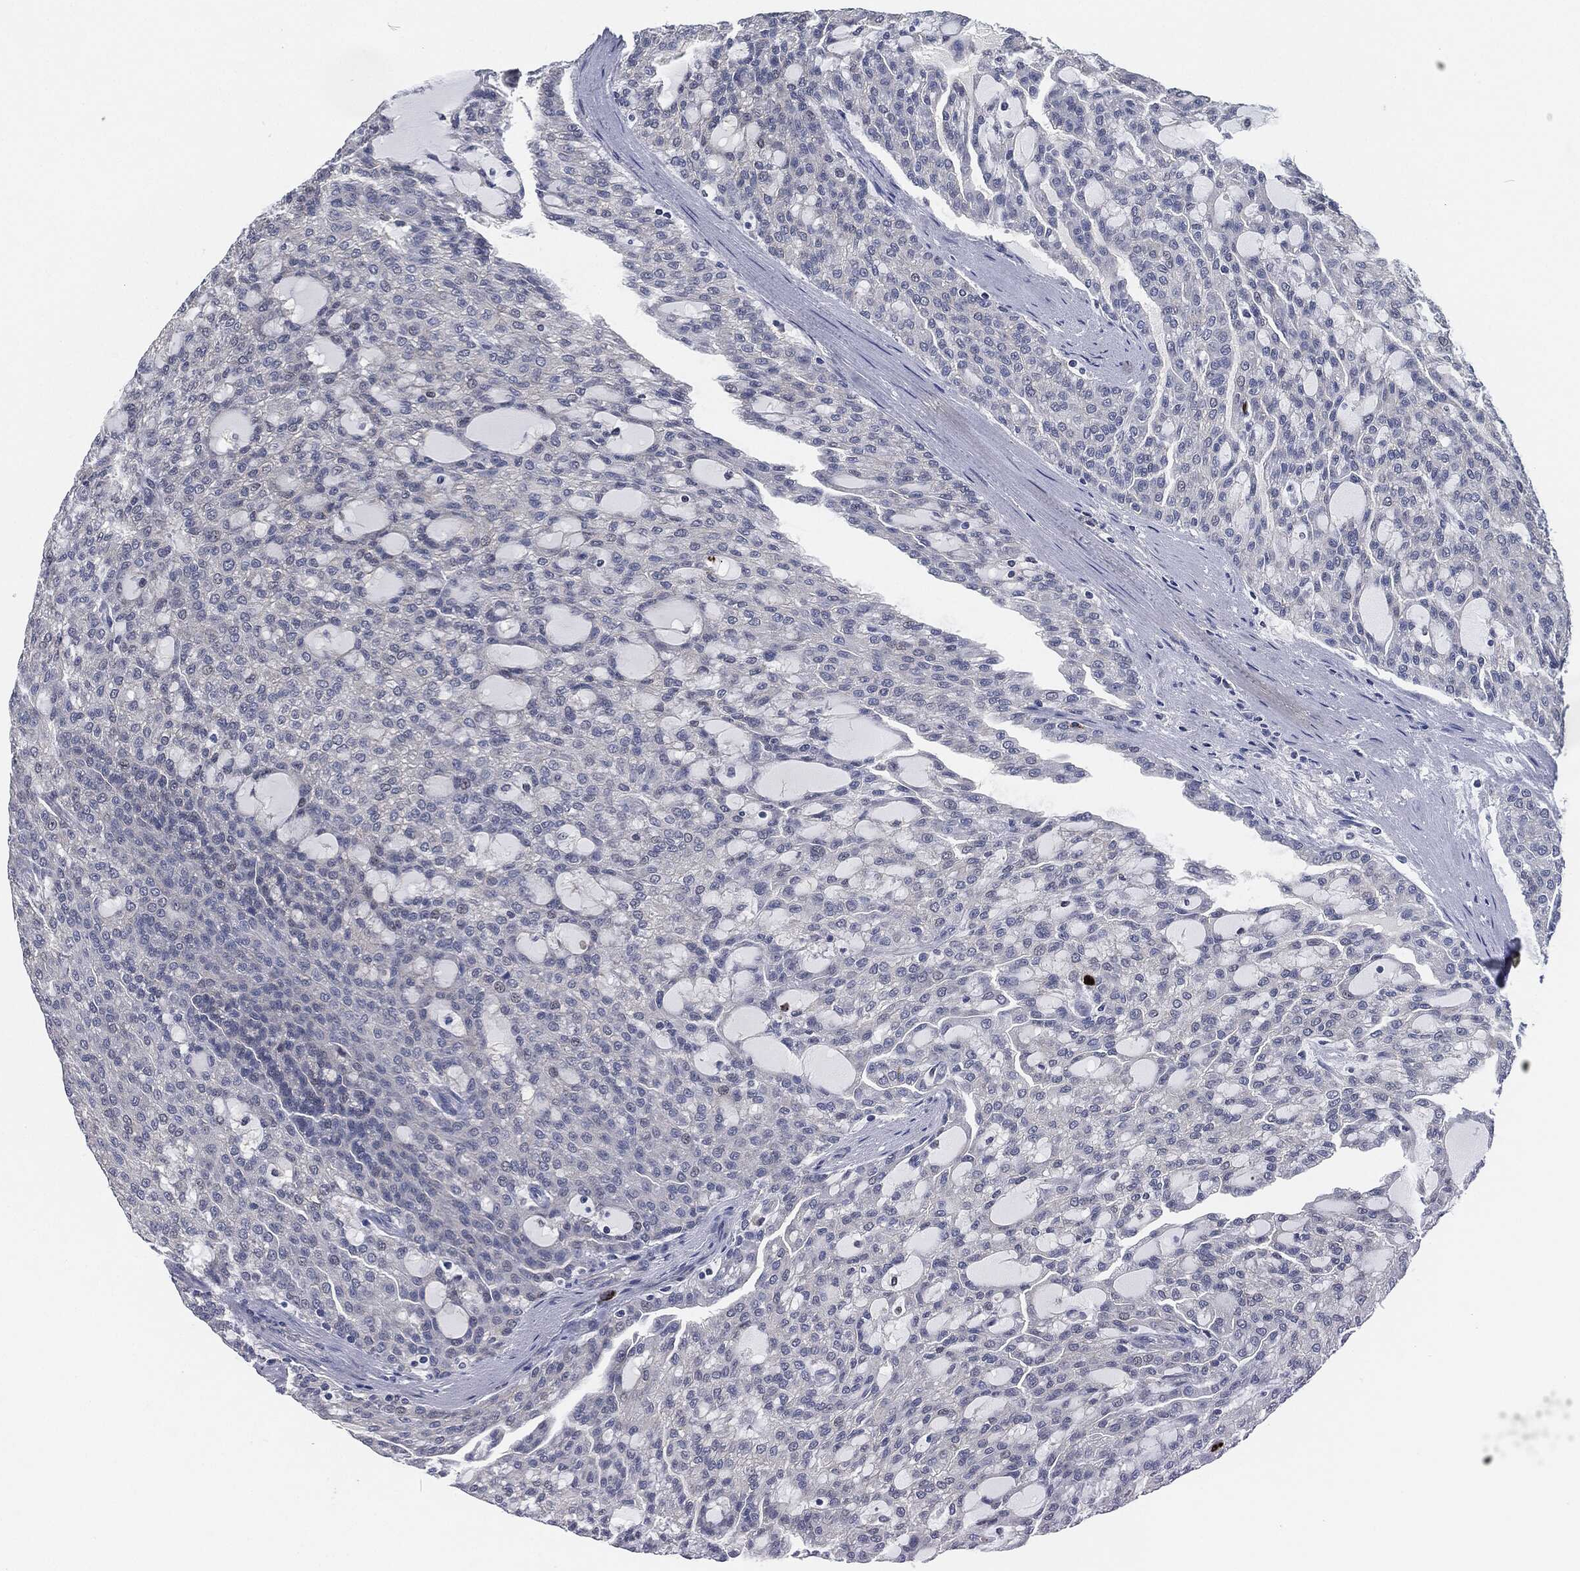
{"staining": {"intensity": "negative", "quantity": "none", "location": "none"}, "tissue": "renal cancer", "cell_type": "Tumor cells", "image_type": "cancer", "snomed": [{"axis": "morphology", "description": "Adenocarcinoma, NOS"}, {"axis": "topography", "description": "Kidney"}], "caption": "Immunohistochemical staining of human renal cancer reveals no significant expression in tumor cells.", "gene": "MPO", "patient": {"sex": "male", "age": 63}}